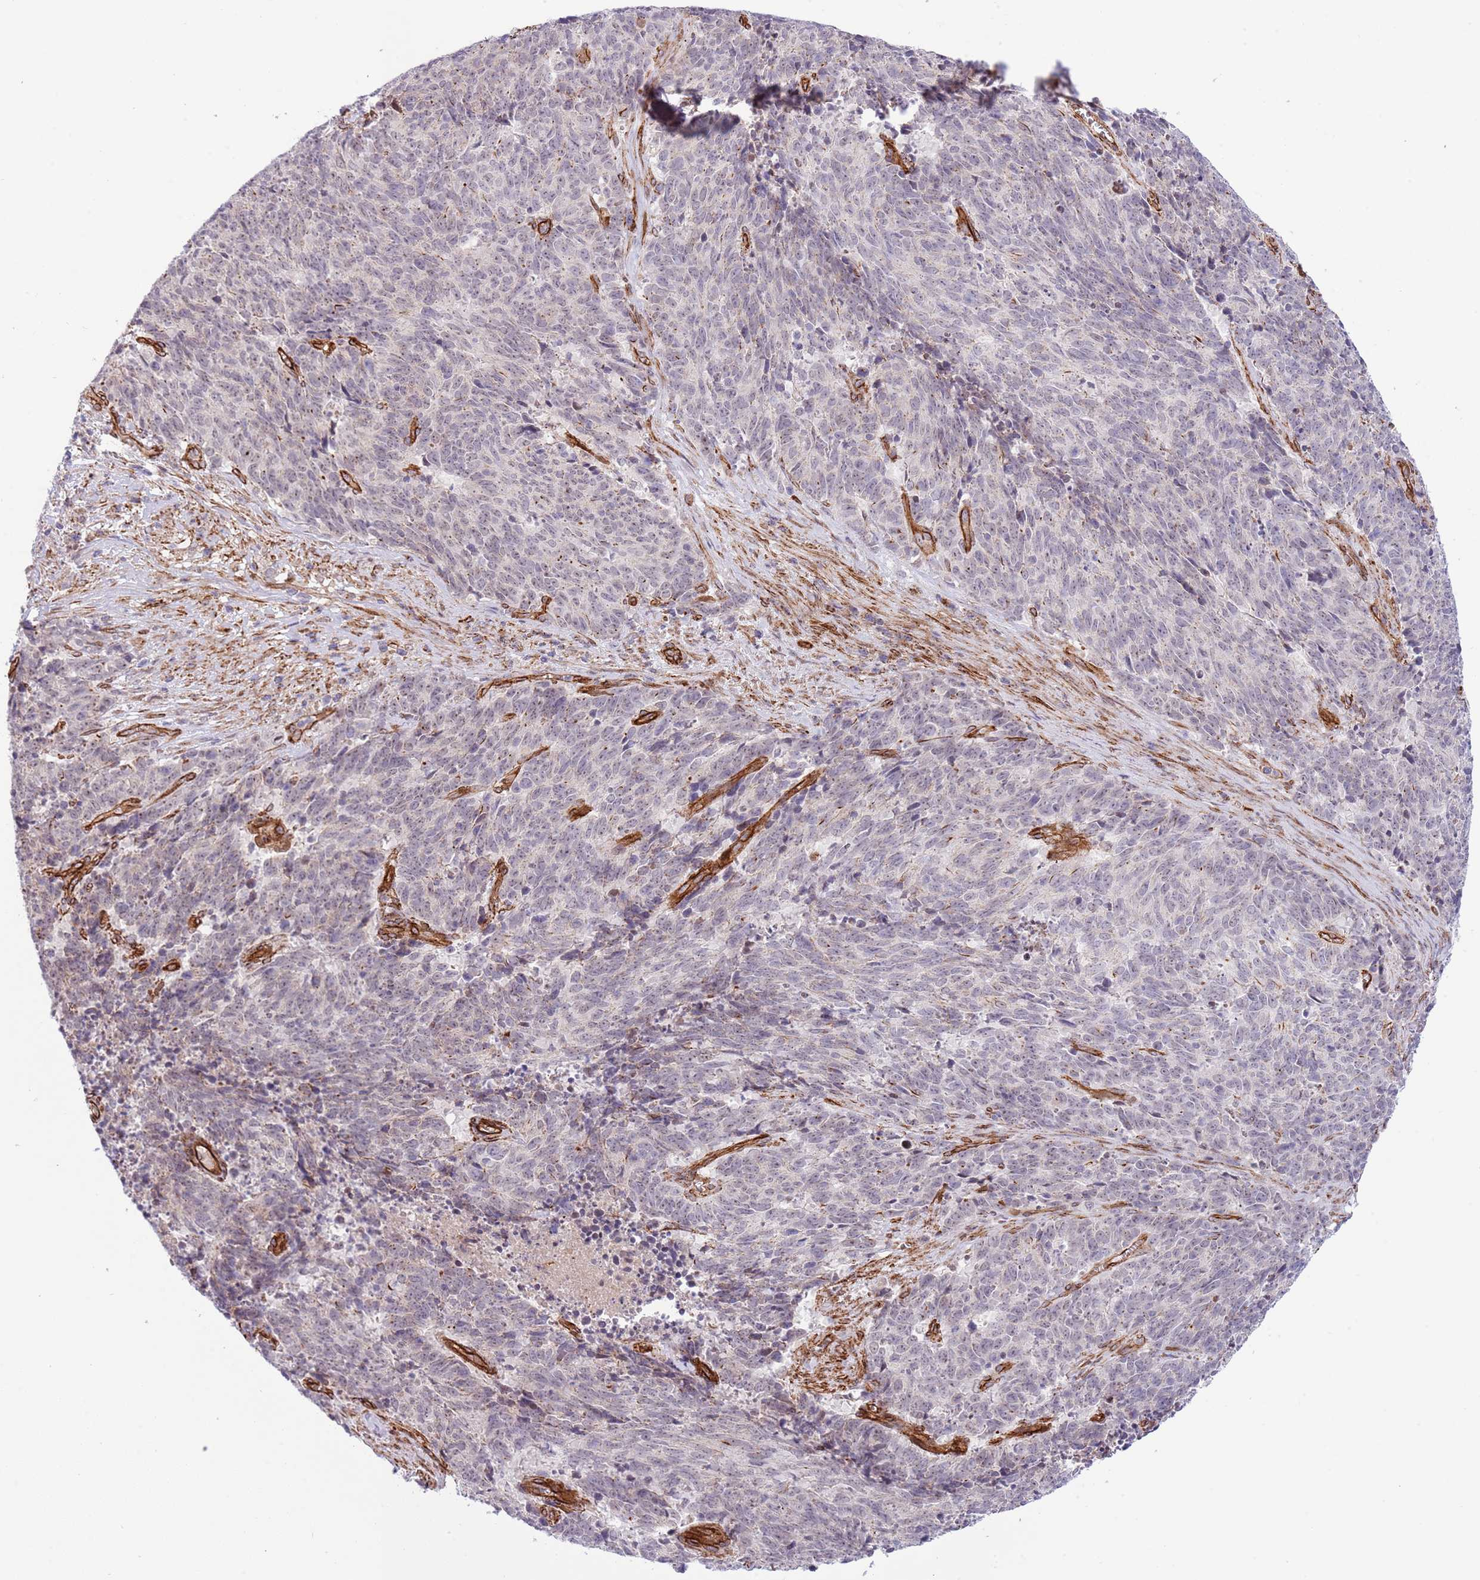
{"staining": {"intensity": "negative", "quantity": "none", "location": "none"}, "tissue": "cervical cancer", "cell_type": "Tumor cells", "image_type": "cancer", "snomed": [{"axis": "morphology", "description": "Squamous cell carcinoma, NOS"}, {"axis": "topography", "description": "Cervix"}], "caption": "Human squamous cell carcinoma (cervical) stained for a protein using immunohistochemistry demonstrates no expression in tumor cells.", "gene": "NEK3", "patient": {"sex": "female", "age": 29}}